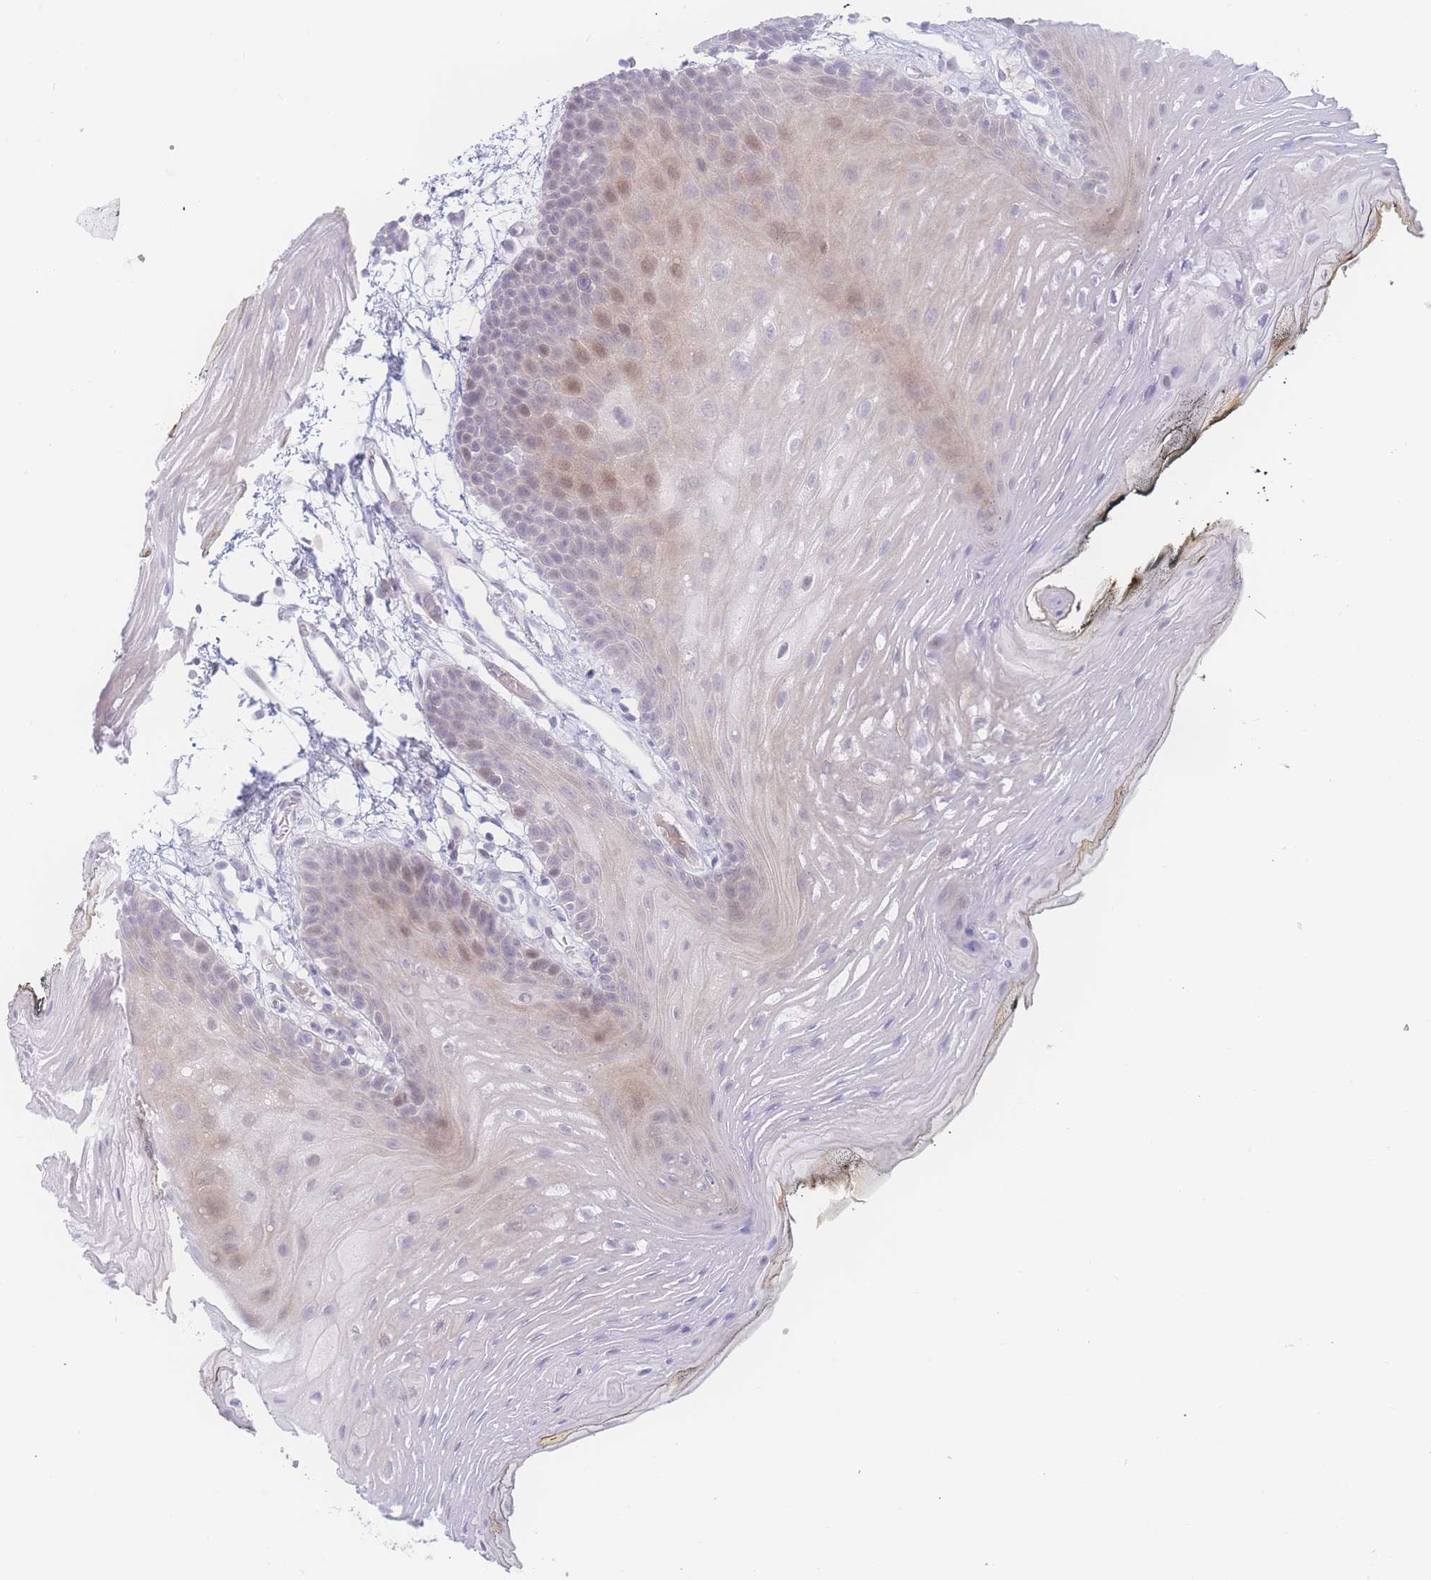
{"staining": {"intensity": "moderate", "quantity": "<25%", "location": "nuclear"}, "tissue": "oral mucosa", "cell_type": "Squamous epithelial cells", "image_type": "normal", "snomed": [{"axis": "morphology", "description": "Normal tissue, NOS"}, {"axis": "topography", "description": "Oral tissue"}, {"axis": "topography", "description": "Tounge, NOS"}], "caption": "The histopathology image exhibits immunohistochemical staining of normal oral mucosa. There is moderate nuclear staining is seen in approximately <25% of squamous epithelial cells.", "gene": "PRSS22", "patient": {"sex": "female", "age": 81}}